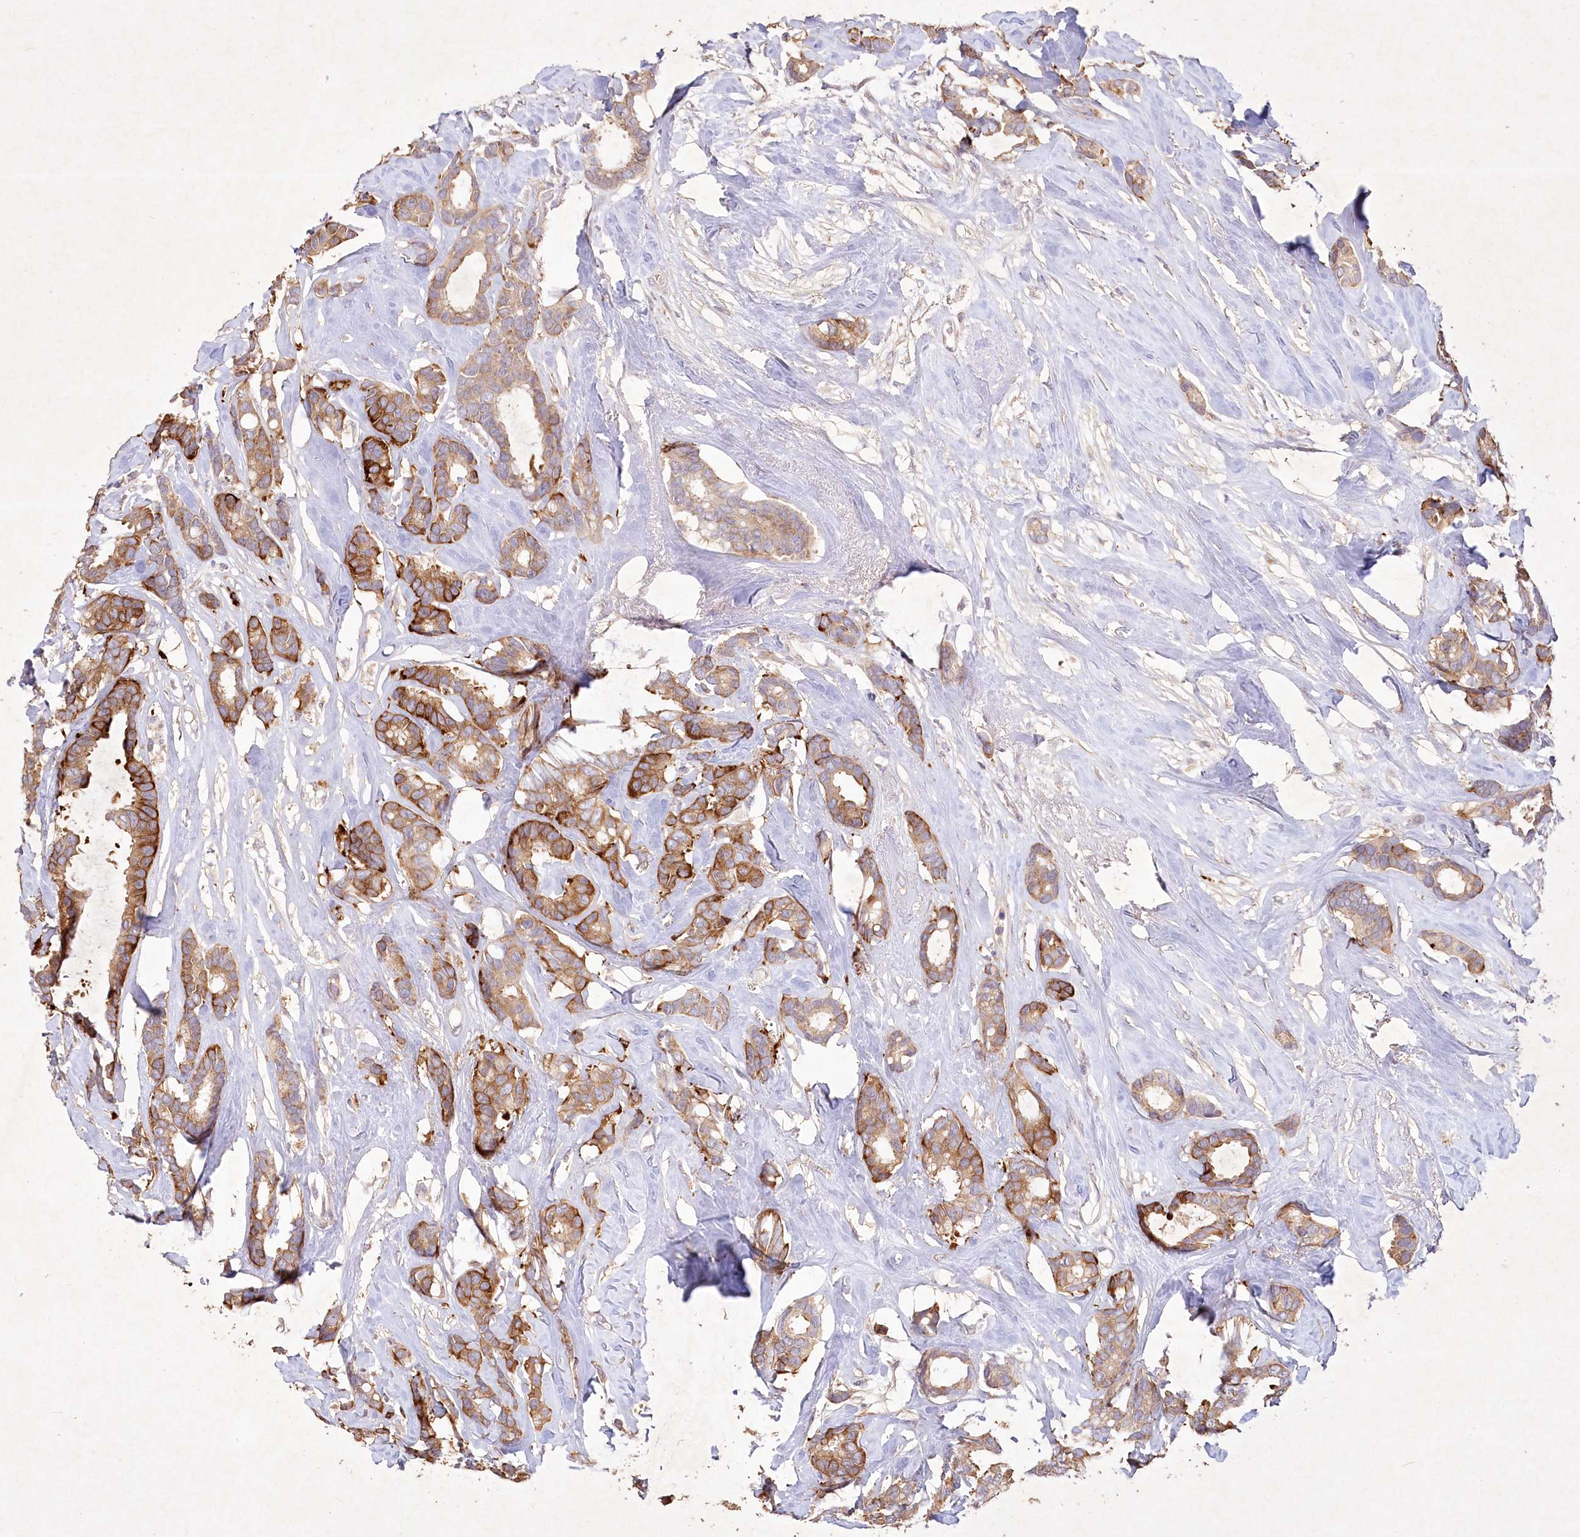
{"staining": {"intensity": "strong", "quantity": ">75%", "location": "cytoplasmic/membranous"}, "tissue": "breast cancer", "cell_type": "Tumor cells", "image_type": "cancer", "snomed": [{"axis": "morphology", "description": "Duct carcinoma"}, {"axis": "topography", "description": "Breast"}], "caption": "This is an image of immunohistochemistry (IHC) staining of invasive ductal carcinoma (breast), which shows strong staining in the cytoplasmic/membranous of tumor cells.", "gene": "IRAK1BP1", "patient": {"sex": "female", "age": 87}}